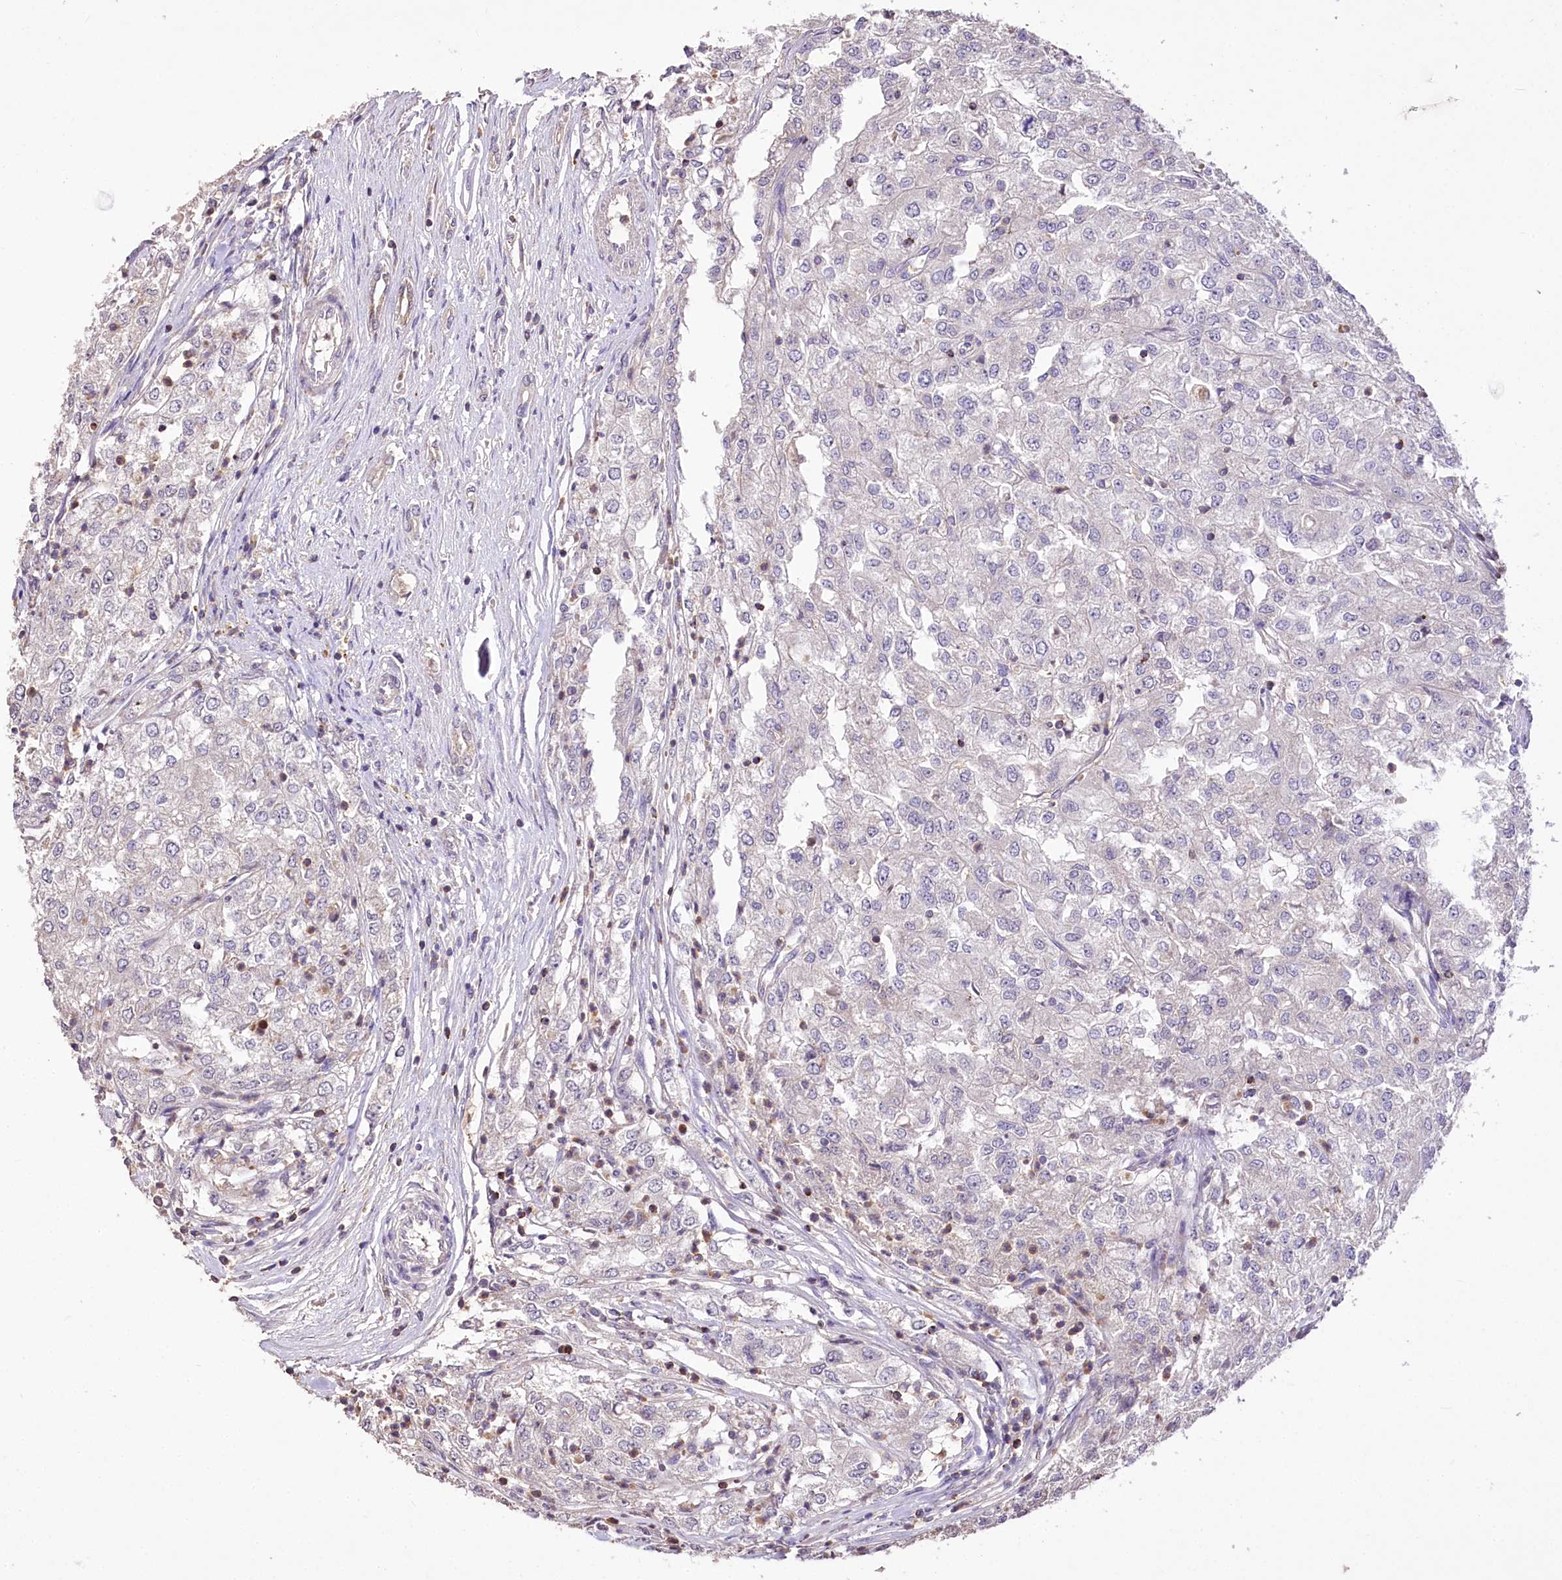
{"staining": {"intensity": "negative", "quantity": "none", "location": "none"}, "tissue": "renal cancer", "cell_type": "Tumor cells", "image_type": "cancer", "snomed": [{"axis": "morphology", "description": "Adenocarcinoma, NOS"}, {"axis": "topography", "description": "Kidney"}], "caption": "High power microscopy photomicrograph of an immunohistochemistry micrograph of renal cancer, revealing no significant positivity in tumor cells. (DAB immunohistochemistry (IHC) visualized using brightfield microscopy, high magnification).", "gene": "SERGEF", "patient": {"sex": "female", "age": 54}}